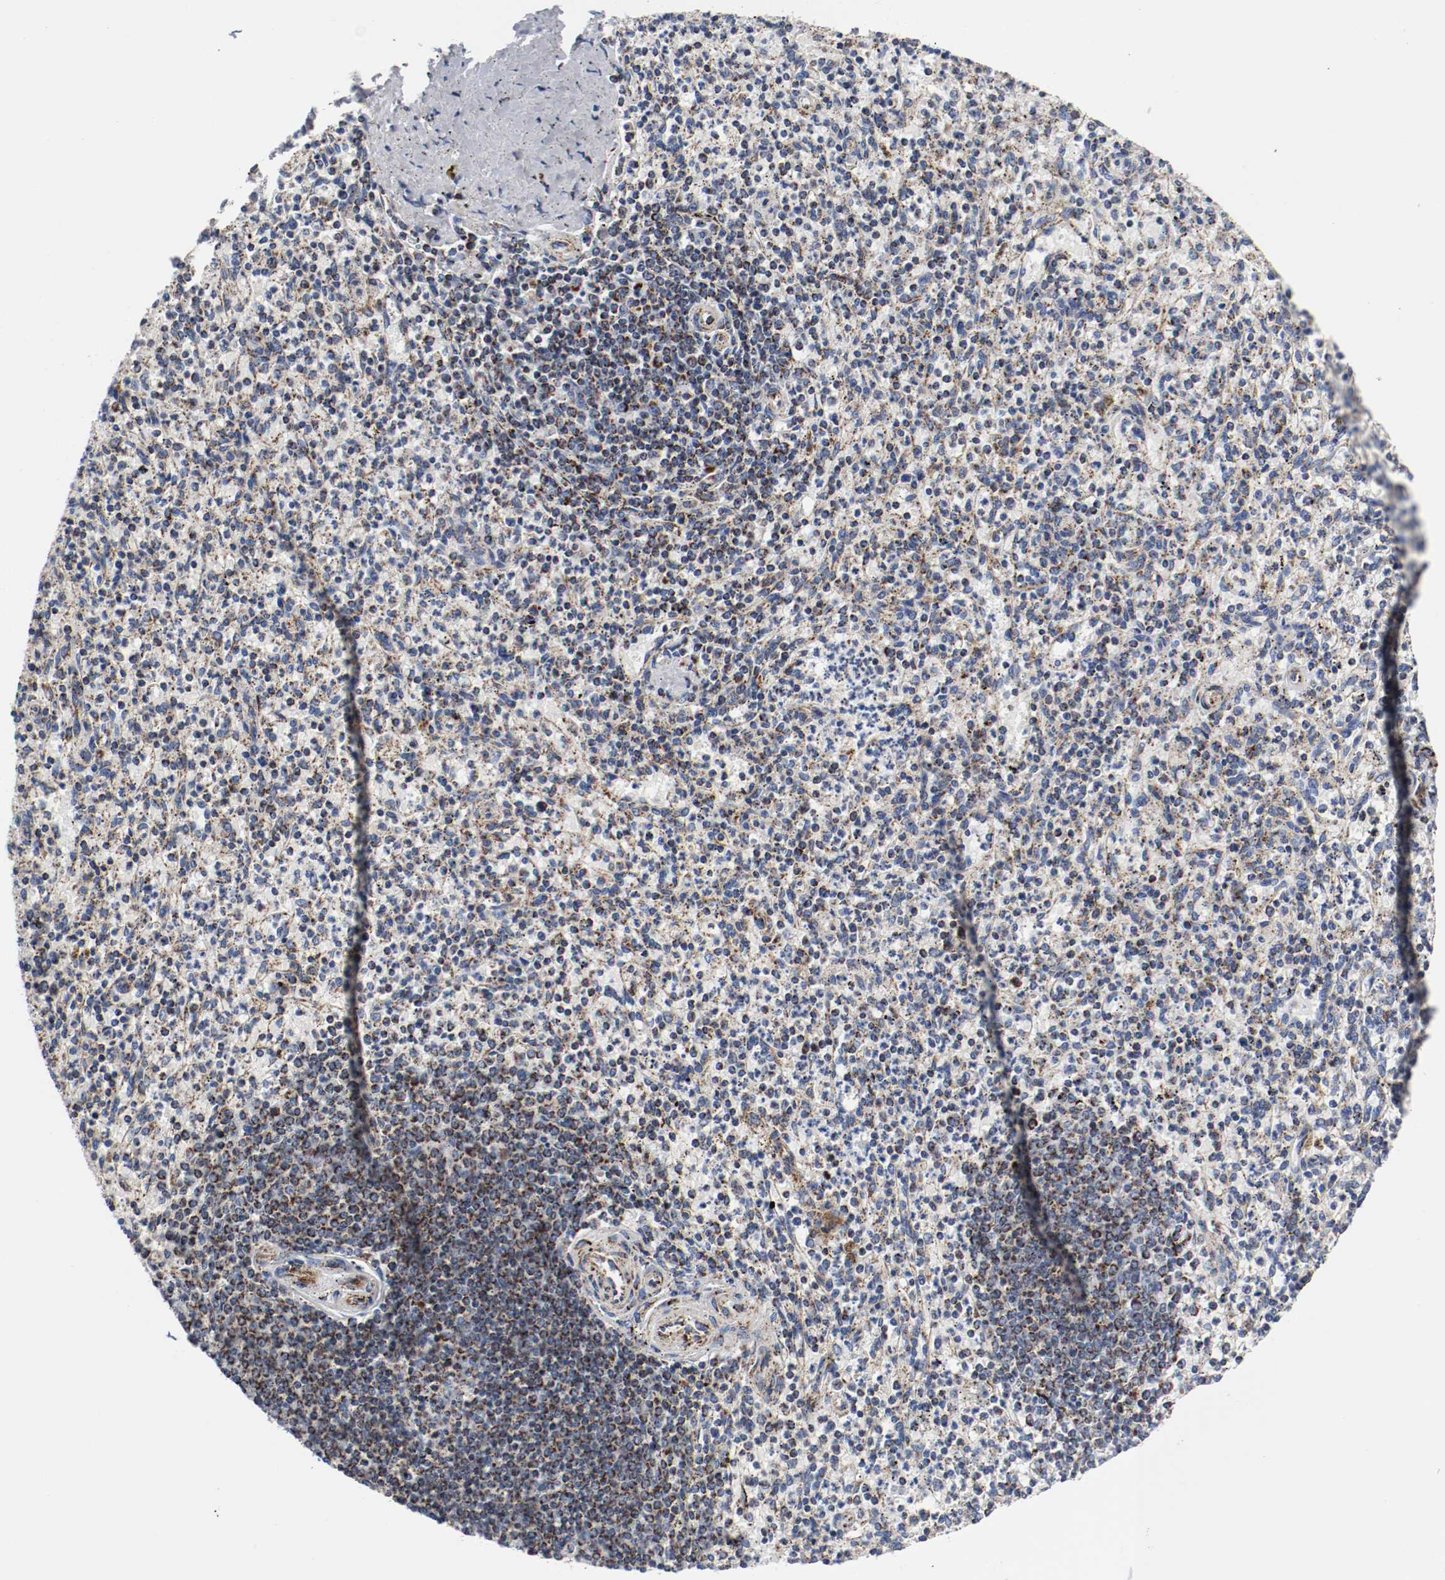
{"staining": {"intensity": "strong", "quantity": "25%-75%", "location": "cytoplasmic/membranous"}, "tissue": "spleen", "cell_type": "Cells in red pulp", "image_type": "normal", "snomed": [{"axis": "morphology", "description": "Normal tissue, NOS"}, {"axis": "topography", "description": "Spleen"}], "caption": "Human spleen stained for a protein (brown) shows strong cytoplasmic/membranous positive positivity in about 25%-75% of cells in red pulp.", "gene": "TUBD1", "patient": {"sex": "male", "age": 72}}